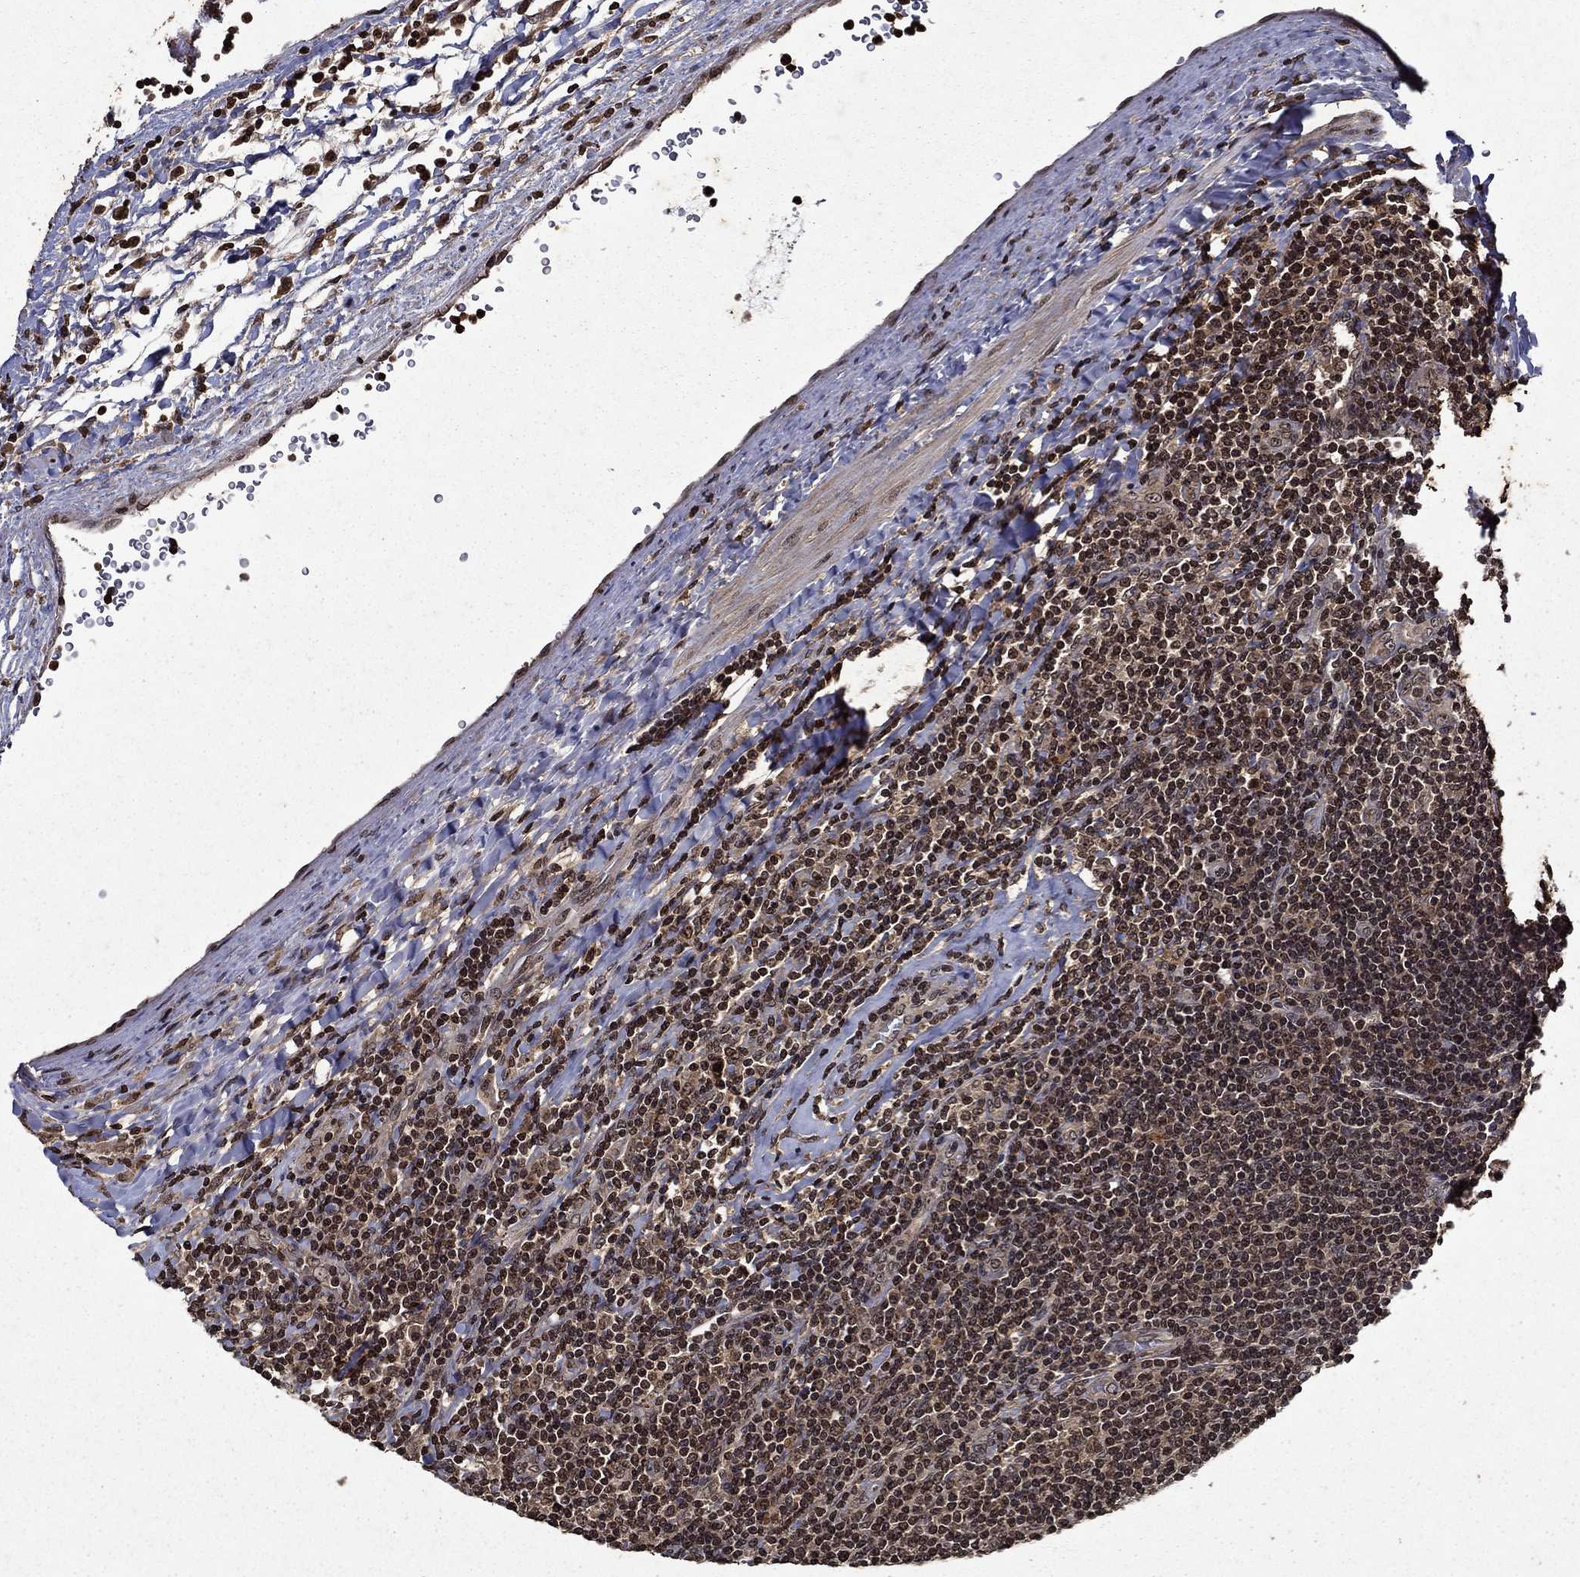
{"staining": {"intensity": "moderate", "quantity": "25%-75%", "location": "nuclear"}, "tissue": "lymphoma", "cell_type": "Tumor cells", "image_type": "cancer", "snomed": [{"axis": "morphology", "description": "Hodgkin's disease, NOS"}, {"axis": "topography", "description": "Lymph node"}], "caption": "Protein staining of Hodgkin's disease tissue displays moderate nuclear staining in approximately 25%-75% of tumor cells.", "gene": "PIN4", "patient": {"sex": "male", "age": 40}}